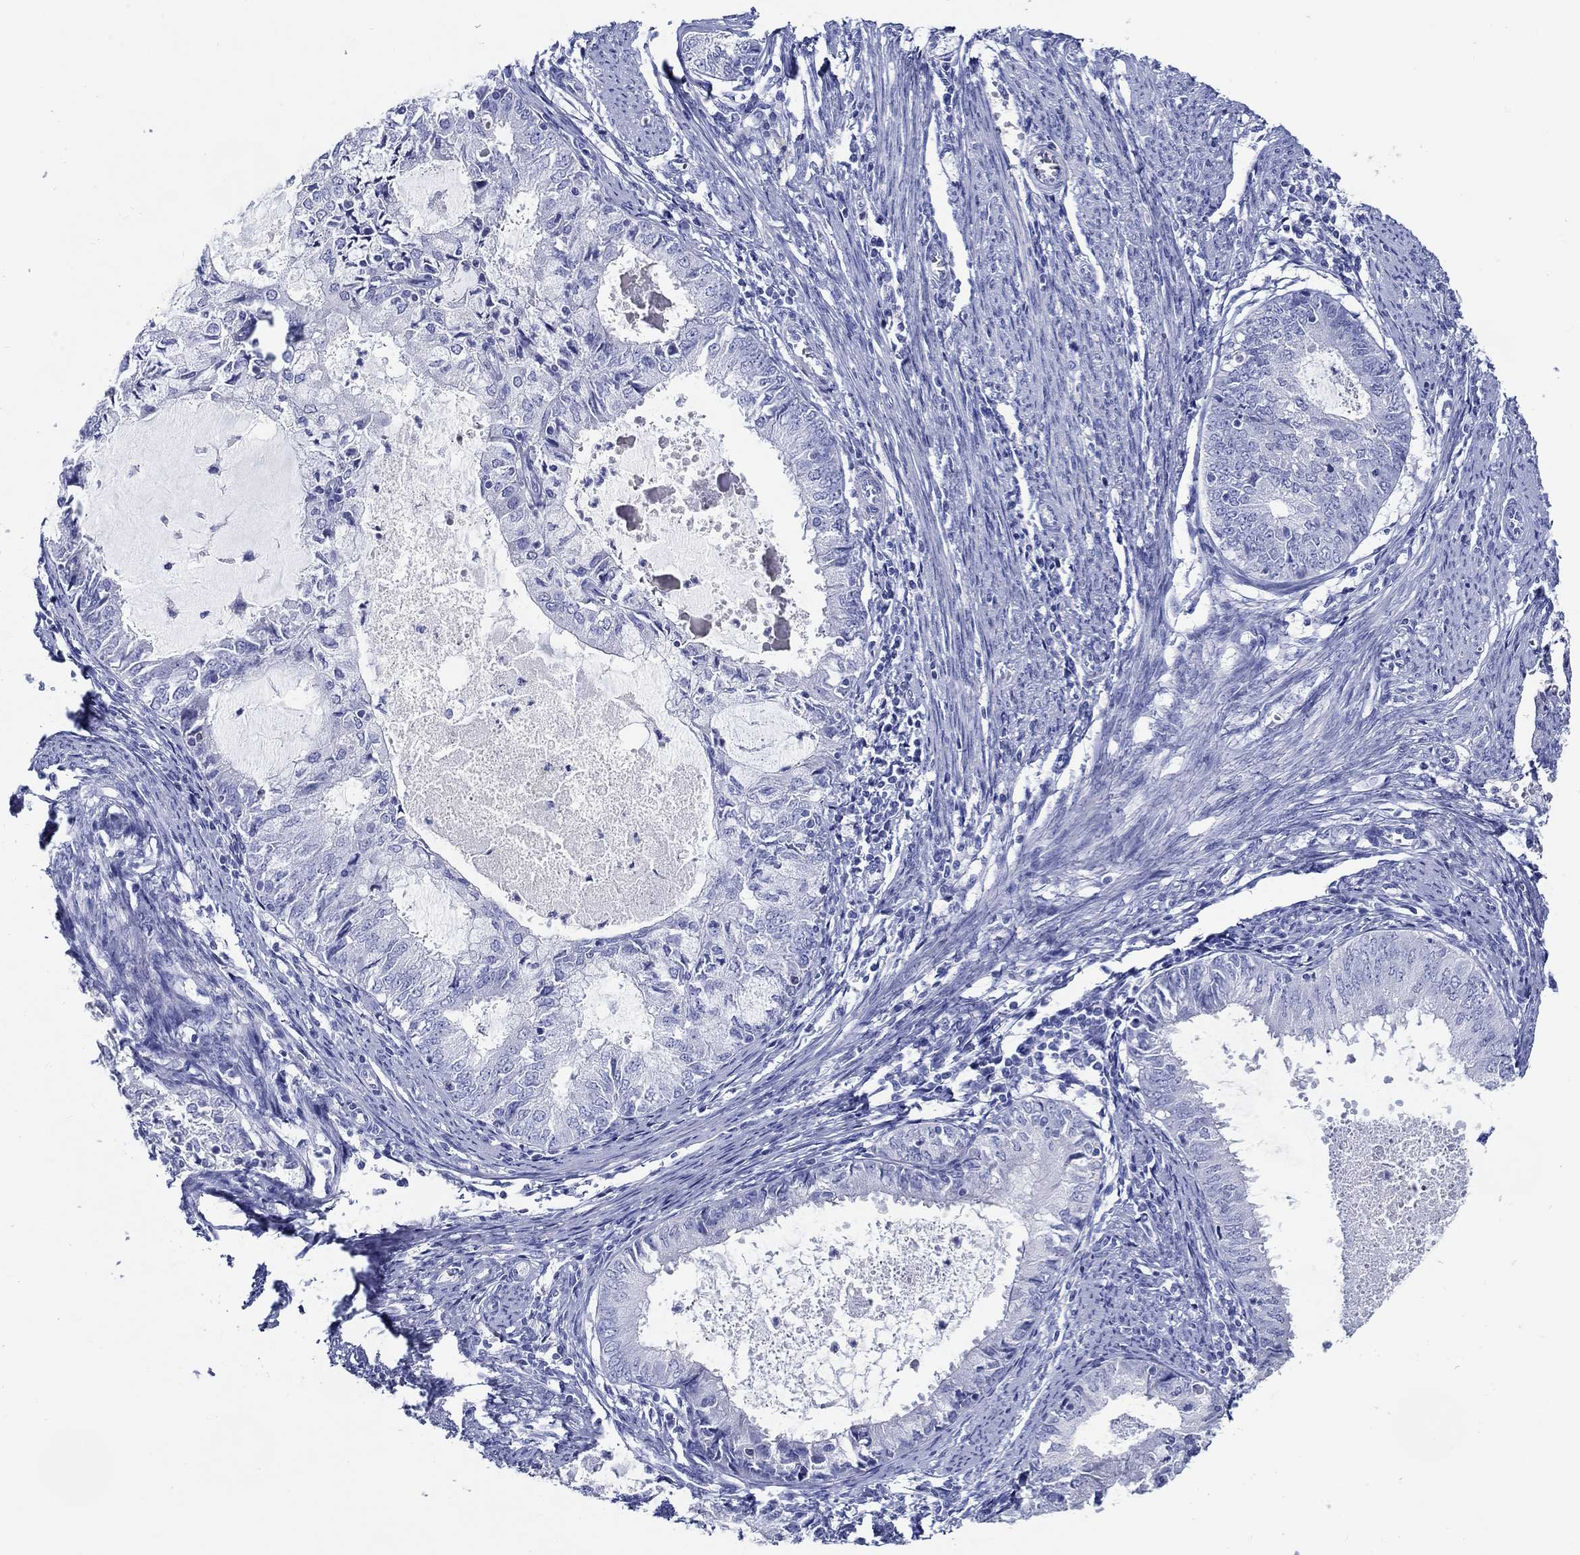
{"staining": {"intensity": "negative", "quantity": "none", "location": "none"}, "tissue": "endometrial cancer", "cell_type": "Tumor cells", "image_type": "cancer", "snomed": [{"axis": "morphology", "description": "Adenocarcinoma, NOS"}, {"axis": "topography", "description": "Endometrium"}], "caption": "This is an IHC image of human endometrial adenocarcinoma. There is no expression in tumor cells.", "gene": "FBXO2", "patient": {"sex": "female", "age": 57}}